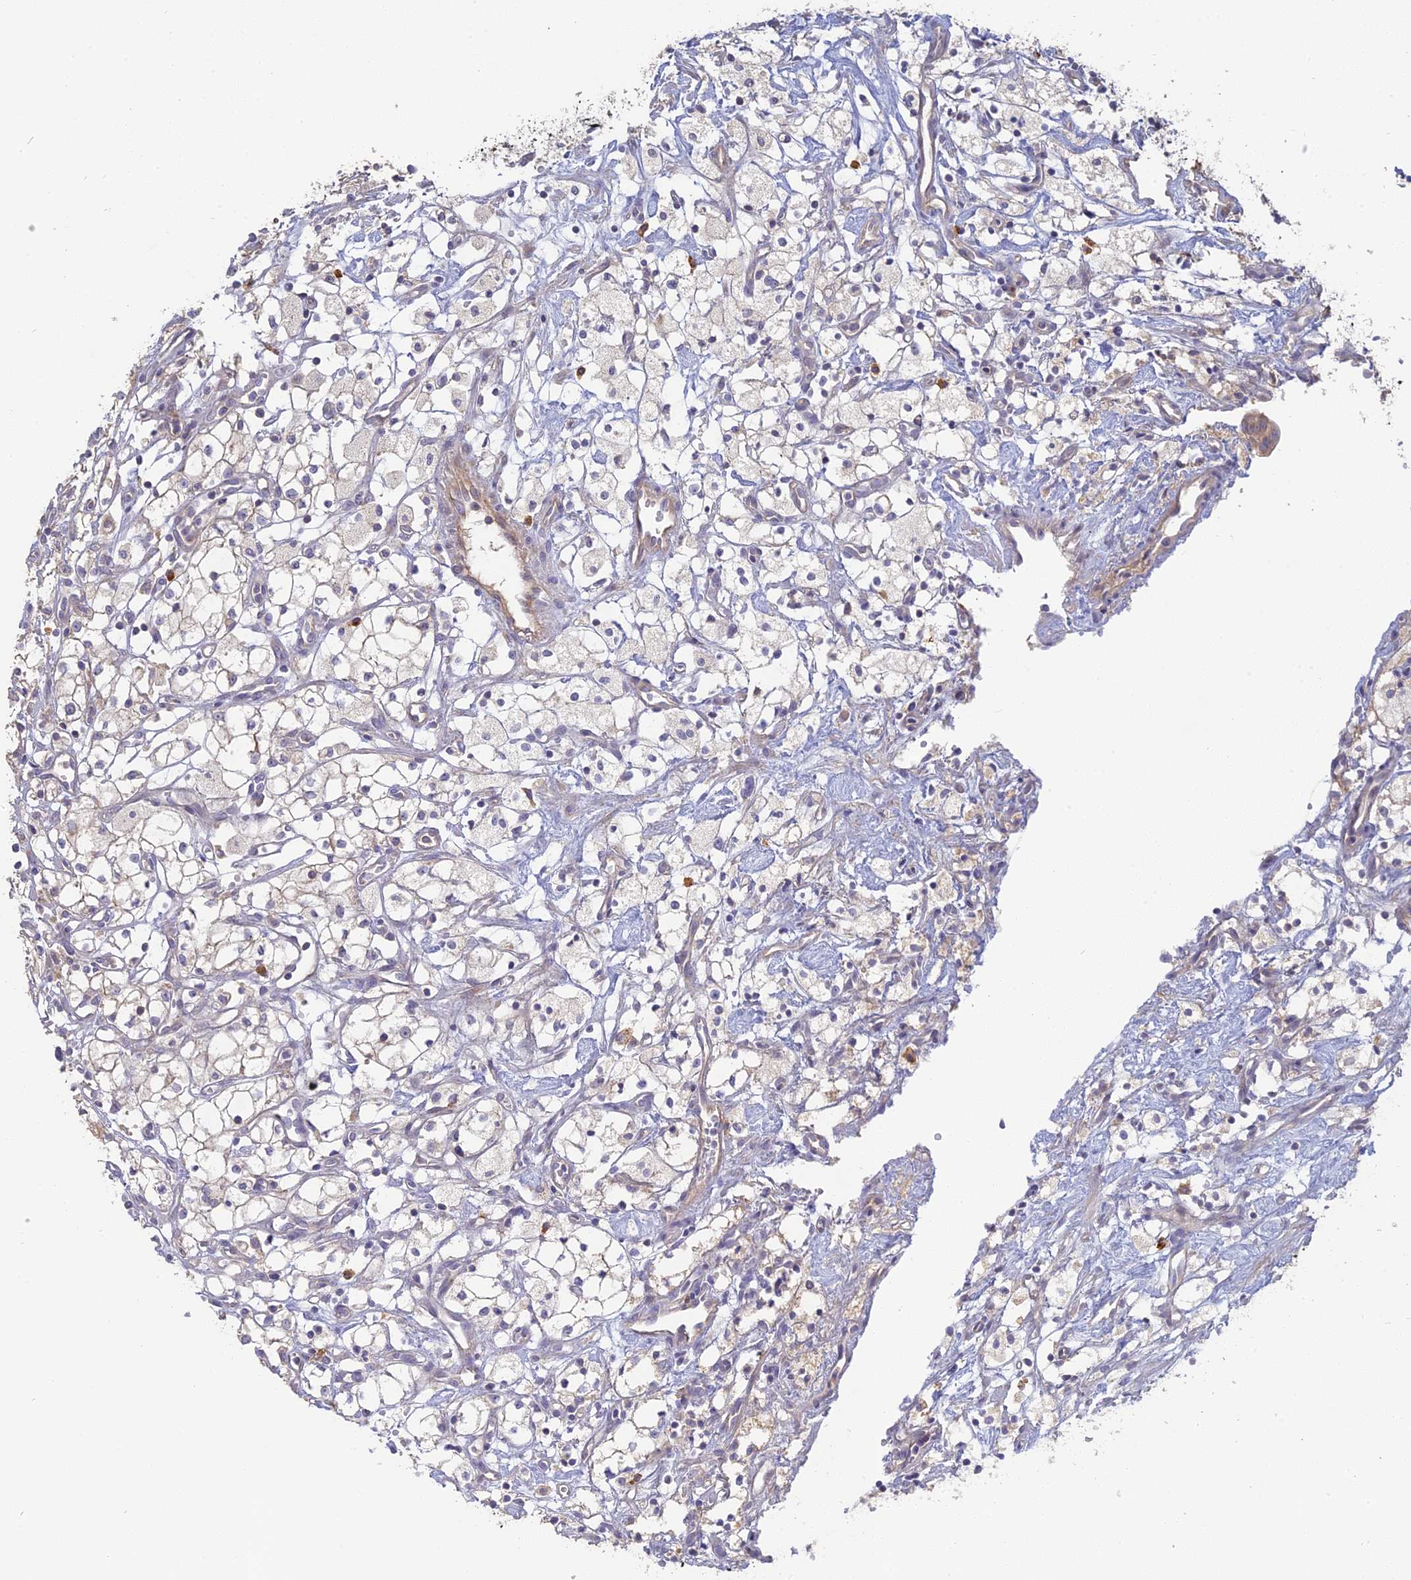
{"staining": {"intensity": "negative", "quantity": "none", "location": "none"}, "tissue": "renal cancer", "cell_type": "Tumor cells", "image_type": "cancer", "snomed": [{"axis": "morphology", "description": "Adenocarcinoma, NOS"}, {"axis": "topography", "description": "Kidney"}], "caption": "This is an immunohistochemistry micrograph of renal adenocarcinoma. There is no positivity in tumor cells.", "gene": "SFT2D2", "patient": {"sex": "male", "age": 59}}